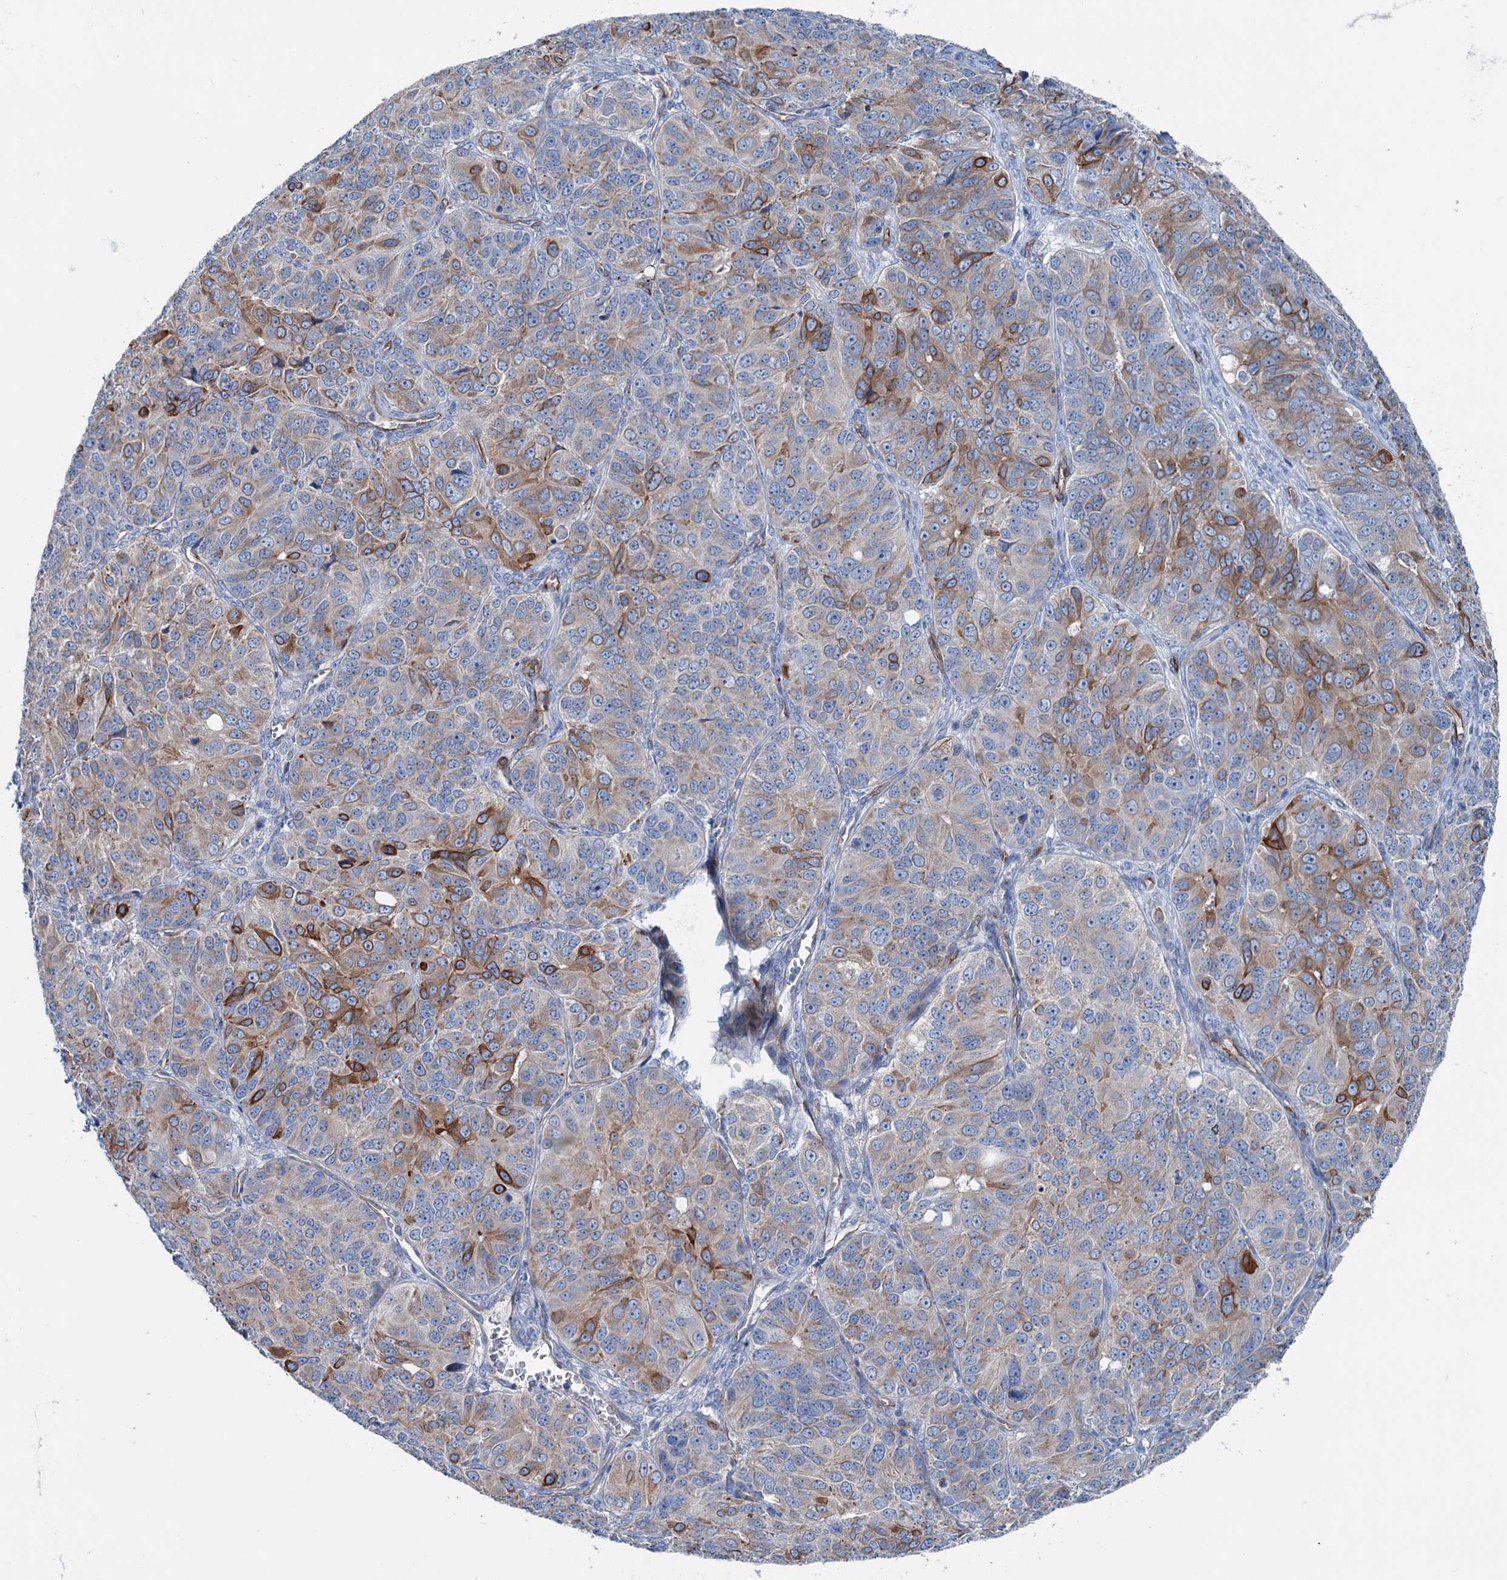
{"staining": {"intensity": "moderate", "quantity": "<25%", "location": "cytoplasmic/membranous"}, "tissue": "ovarian cancer", "cell_type": "Tumor cells", "image_type": "cancer", "snomed": [{"axis": "morphology", "description": "Carcinoma, endometroid"}, {"axis": "topography", "description": "Ovary"}], "caption": "A micrograph showing moderate cytoplasmic/membranous staining in about <25% of tumor cells in ovarian endometroid carcinoma, as visualized by brown immunohistochemical staining.", "gene": "CALCOCO1", "patient": {"sex": "female", "age": 51}}